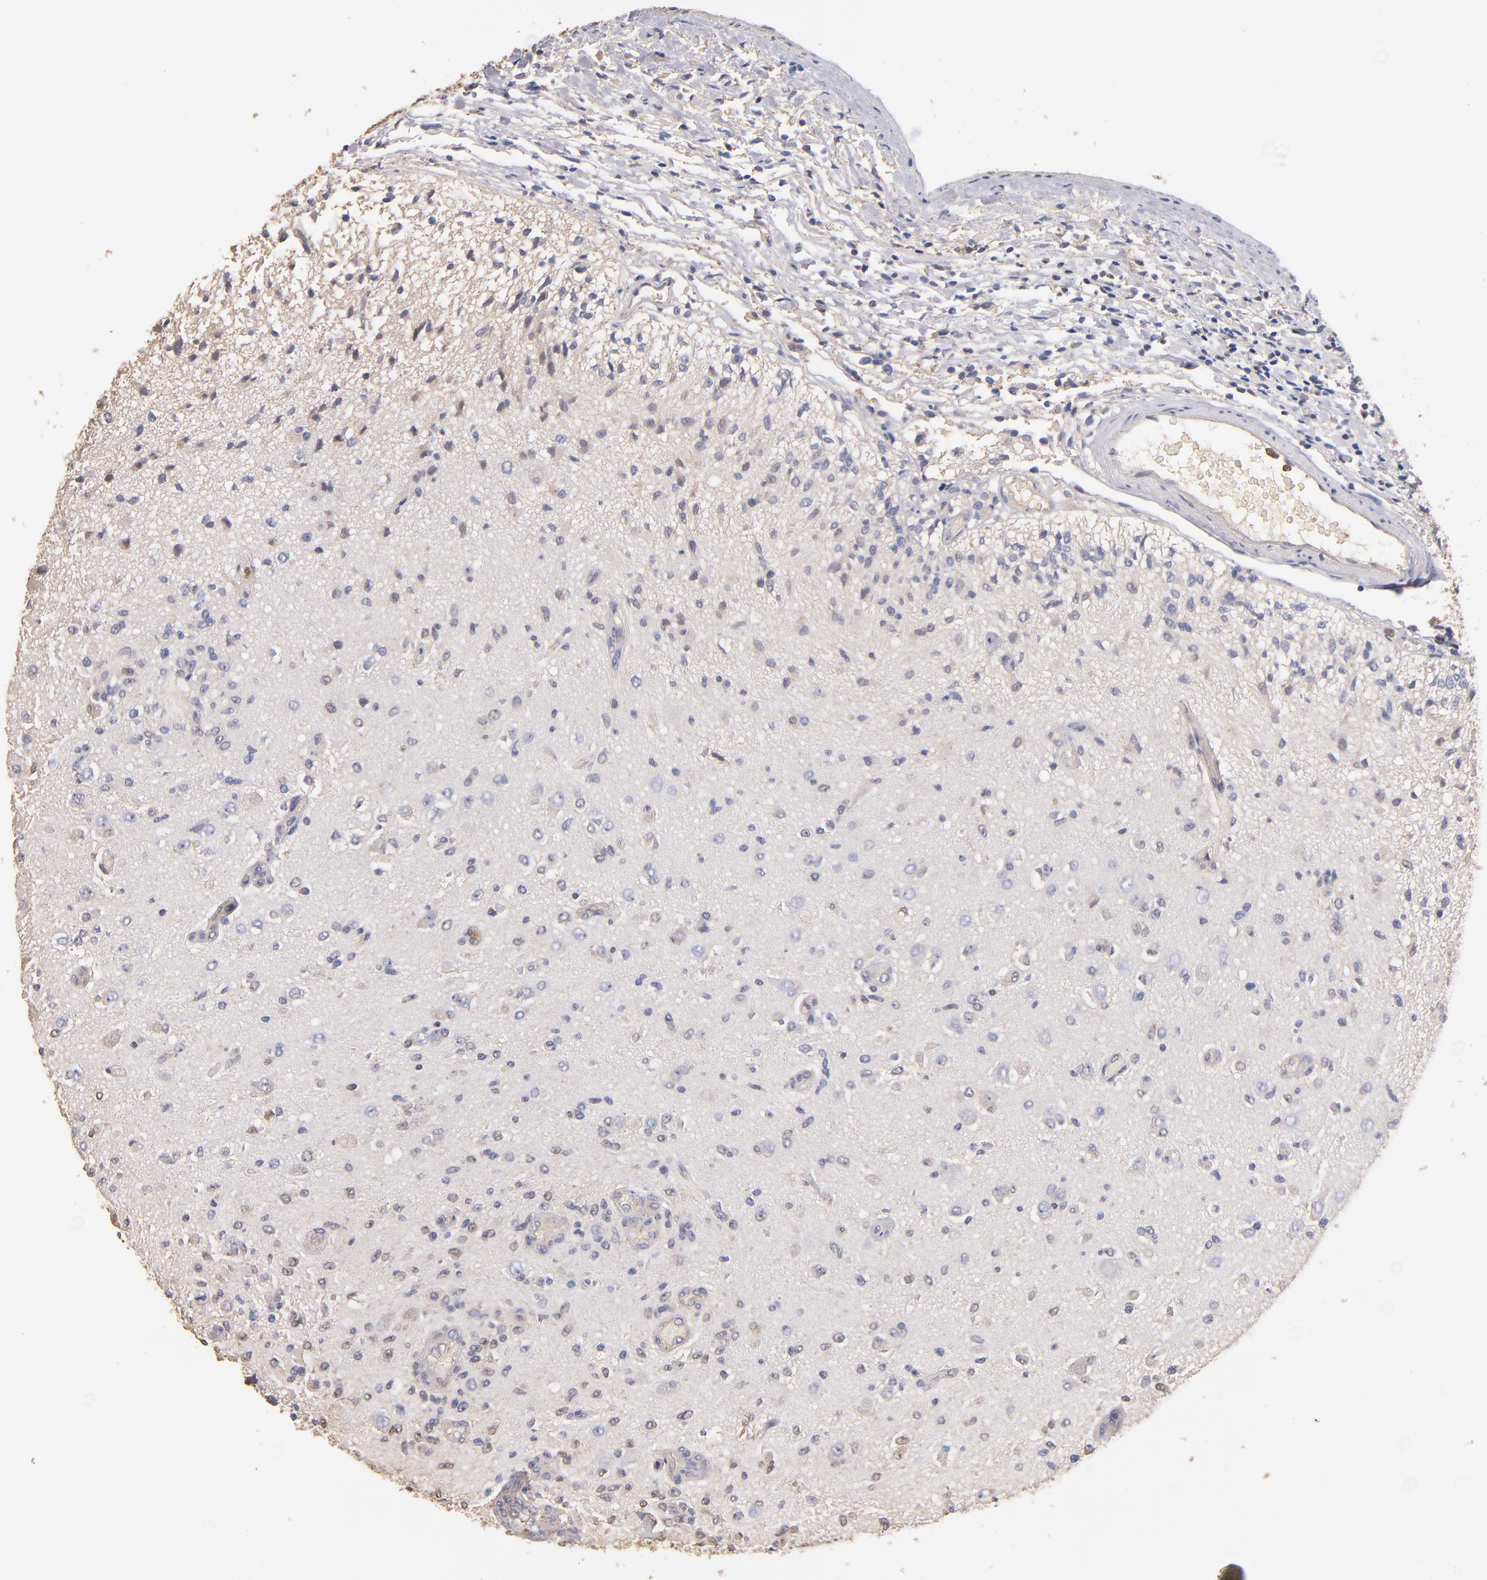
{"staining": {"intensity": "weak", "quantity": "<25%", "location": "cytoplasmic/membranous"}, "tissue": "glioma", "cell_type": "Tumor cells", "image_type": "cancer", "snomed": [{"axis": "morphology", "description": "Normal tissue, NOS"}, {"axis": "morphology", "description": "Glioma, malignant, High grade"}, {"axis": "topography", "description": "Cerebral cortex"}], "caption": "The photomicrograph displays no significant positivity in tumor cells of malignant glioma (high-grade).", "gene": "RO60", "patient": {"sex": "male", "age": 77}}